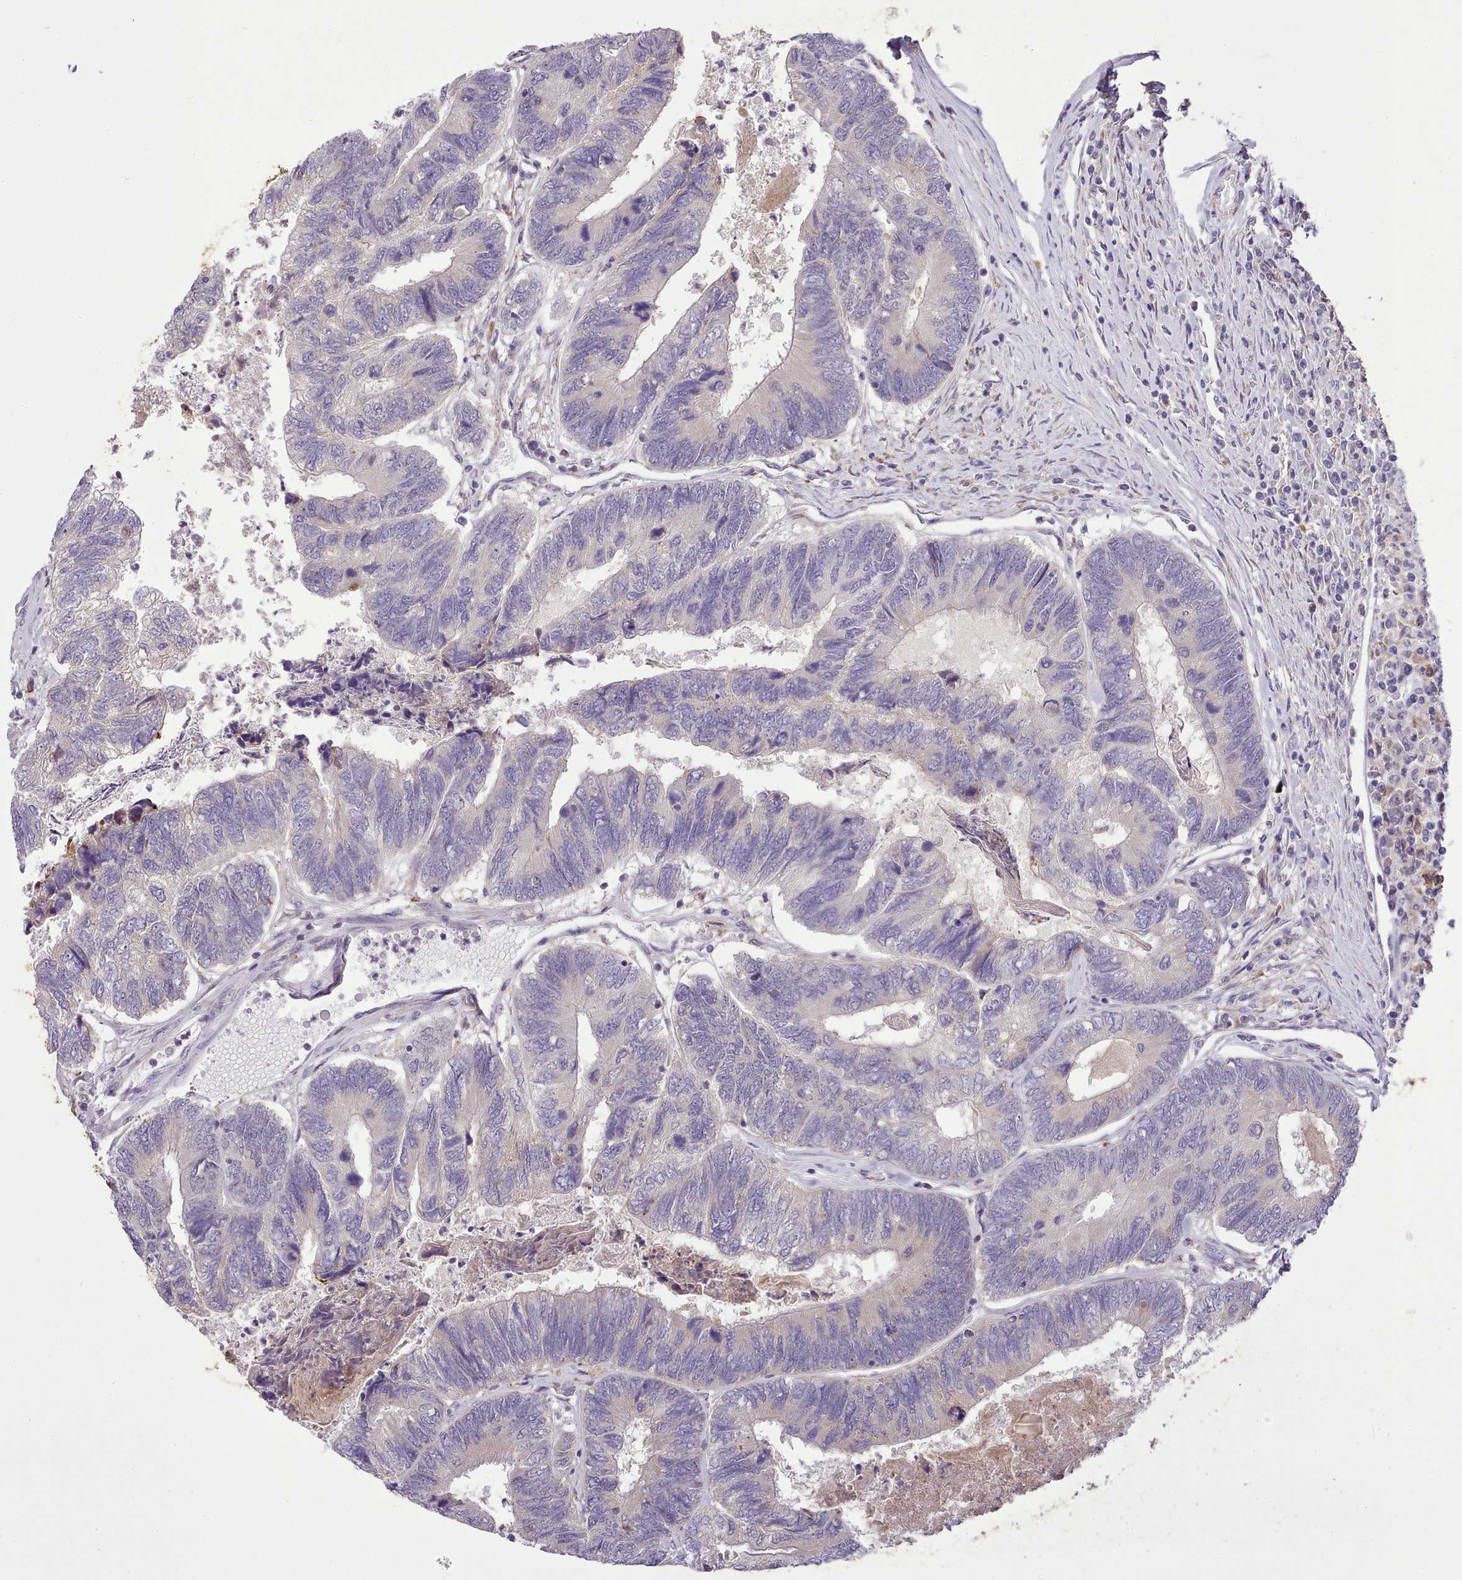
{"staining": {"intensity": "negative", "quantity": "none", "location": "none"}, "tissue": "colorectal cancer", "cell_type": "Tumor cells", "image_type": "cancer", "snomed": [{"axis": "morphology", "description": "Adenocarcinoma, NOS"}, {"axis": "topography", "description": "Colon"}], "caption": "DAB (3,3'-diaminobenzidine) immunohistochemical staining of colorectal cancer displays no significant positivity in tumor cells.", "gene": "FAM83E", "patient": {"sex": "female", "age": 67}}